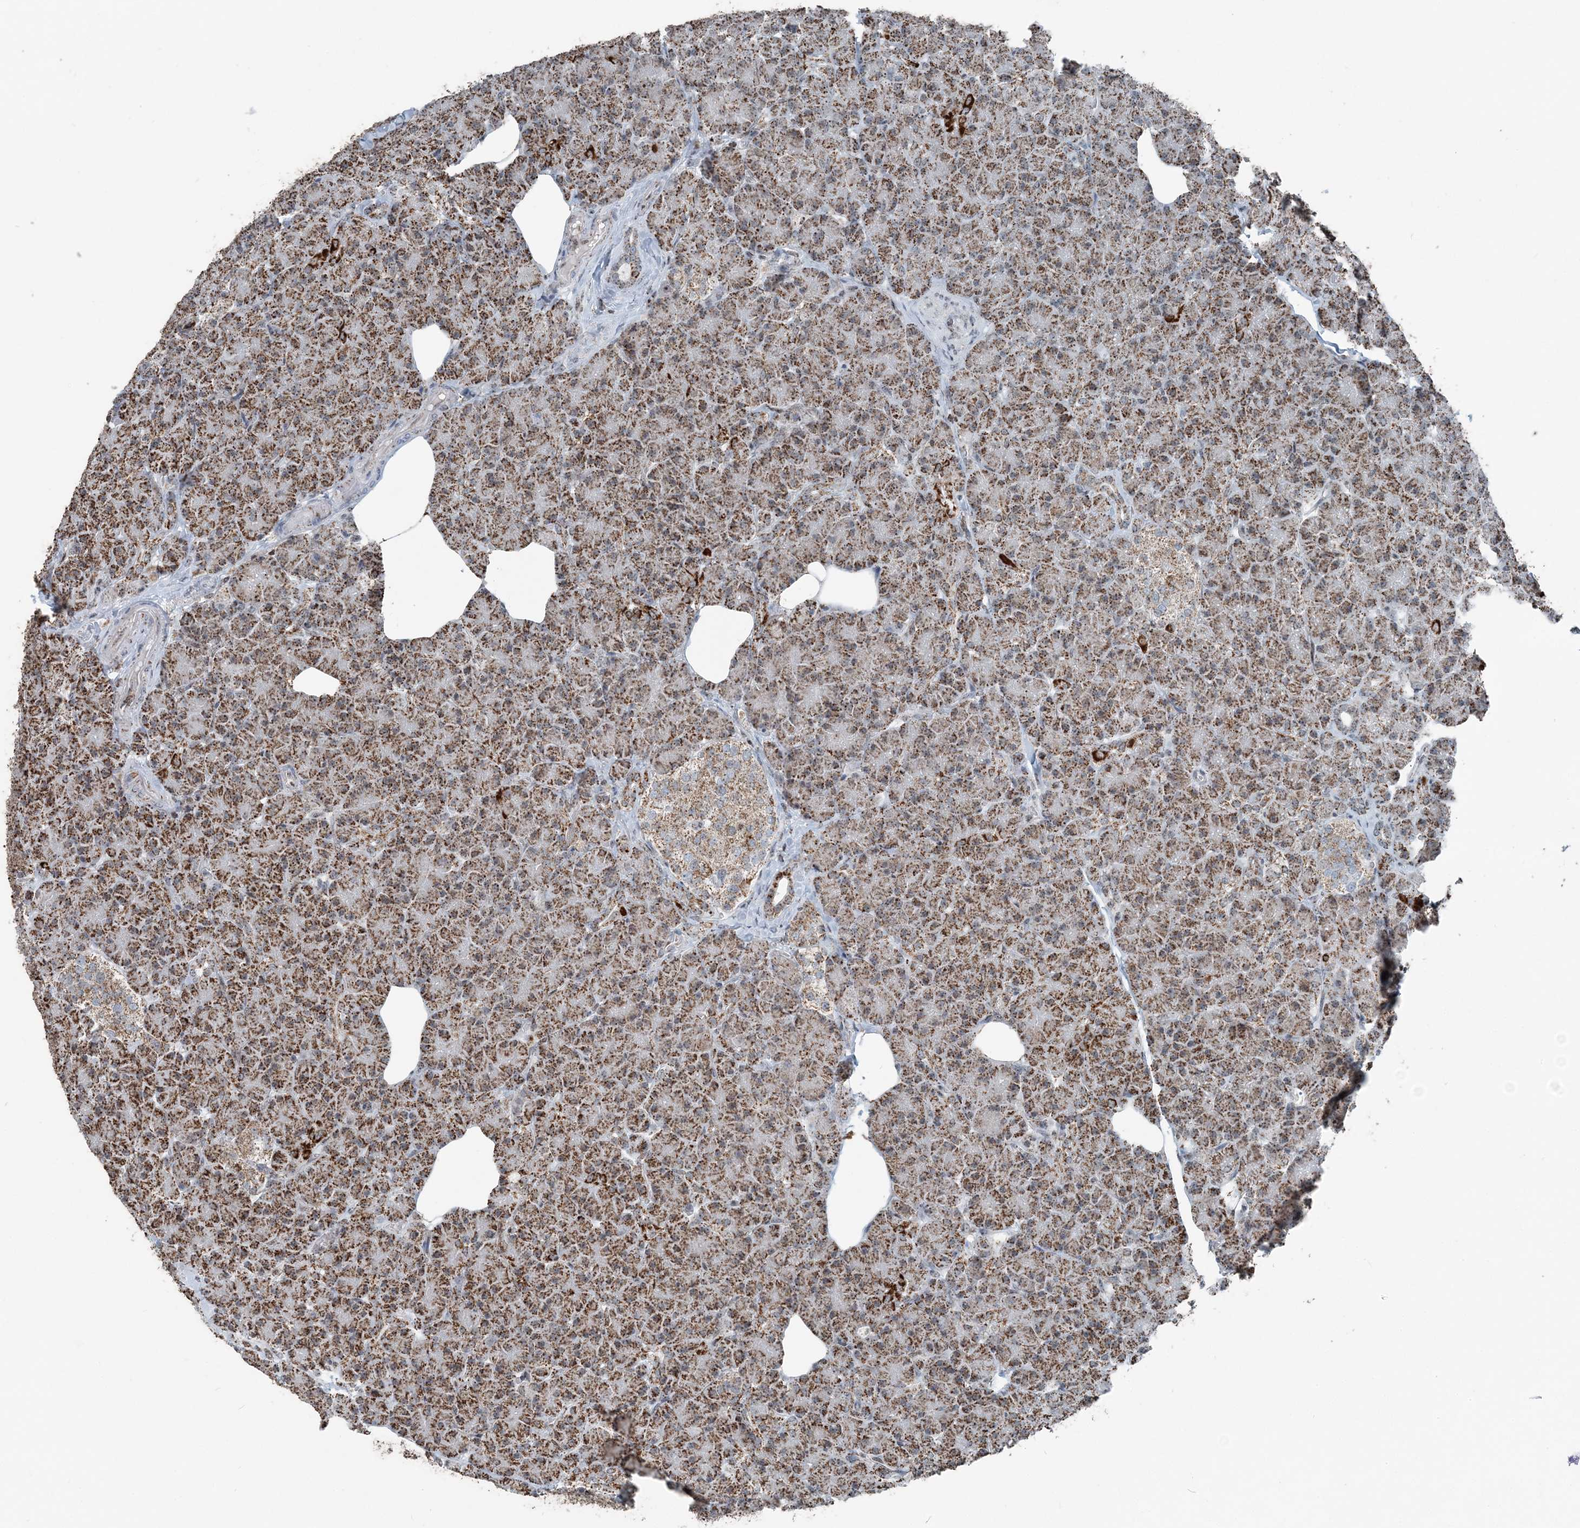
{"staining": {"intensity": "strong", "quantity": ">75%", "location": "cytoplasmic/membranous"}, "tissue": "pancreas", "cell_type": "Exocrine glandular cells", "image_type": "normal", "snomed": [{"axis": "morphology", "description": "Normal tissue, NOS"}, {"axis": "topography", "description": "Pancreas"}], "caption": "Protein staining shows strong cytoplasmic/membranous staining in approximately >75% of exocrine glandular cells in unremarkable pancreas.", "gene": "SUCLG1", "patient": {"sex": "female", "age": 43}}